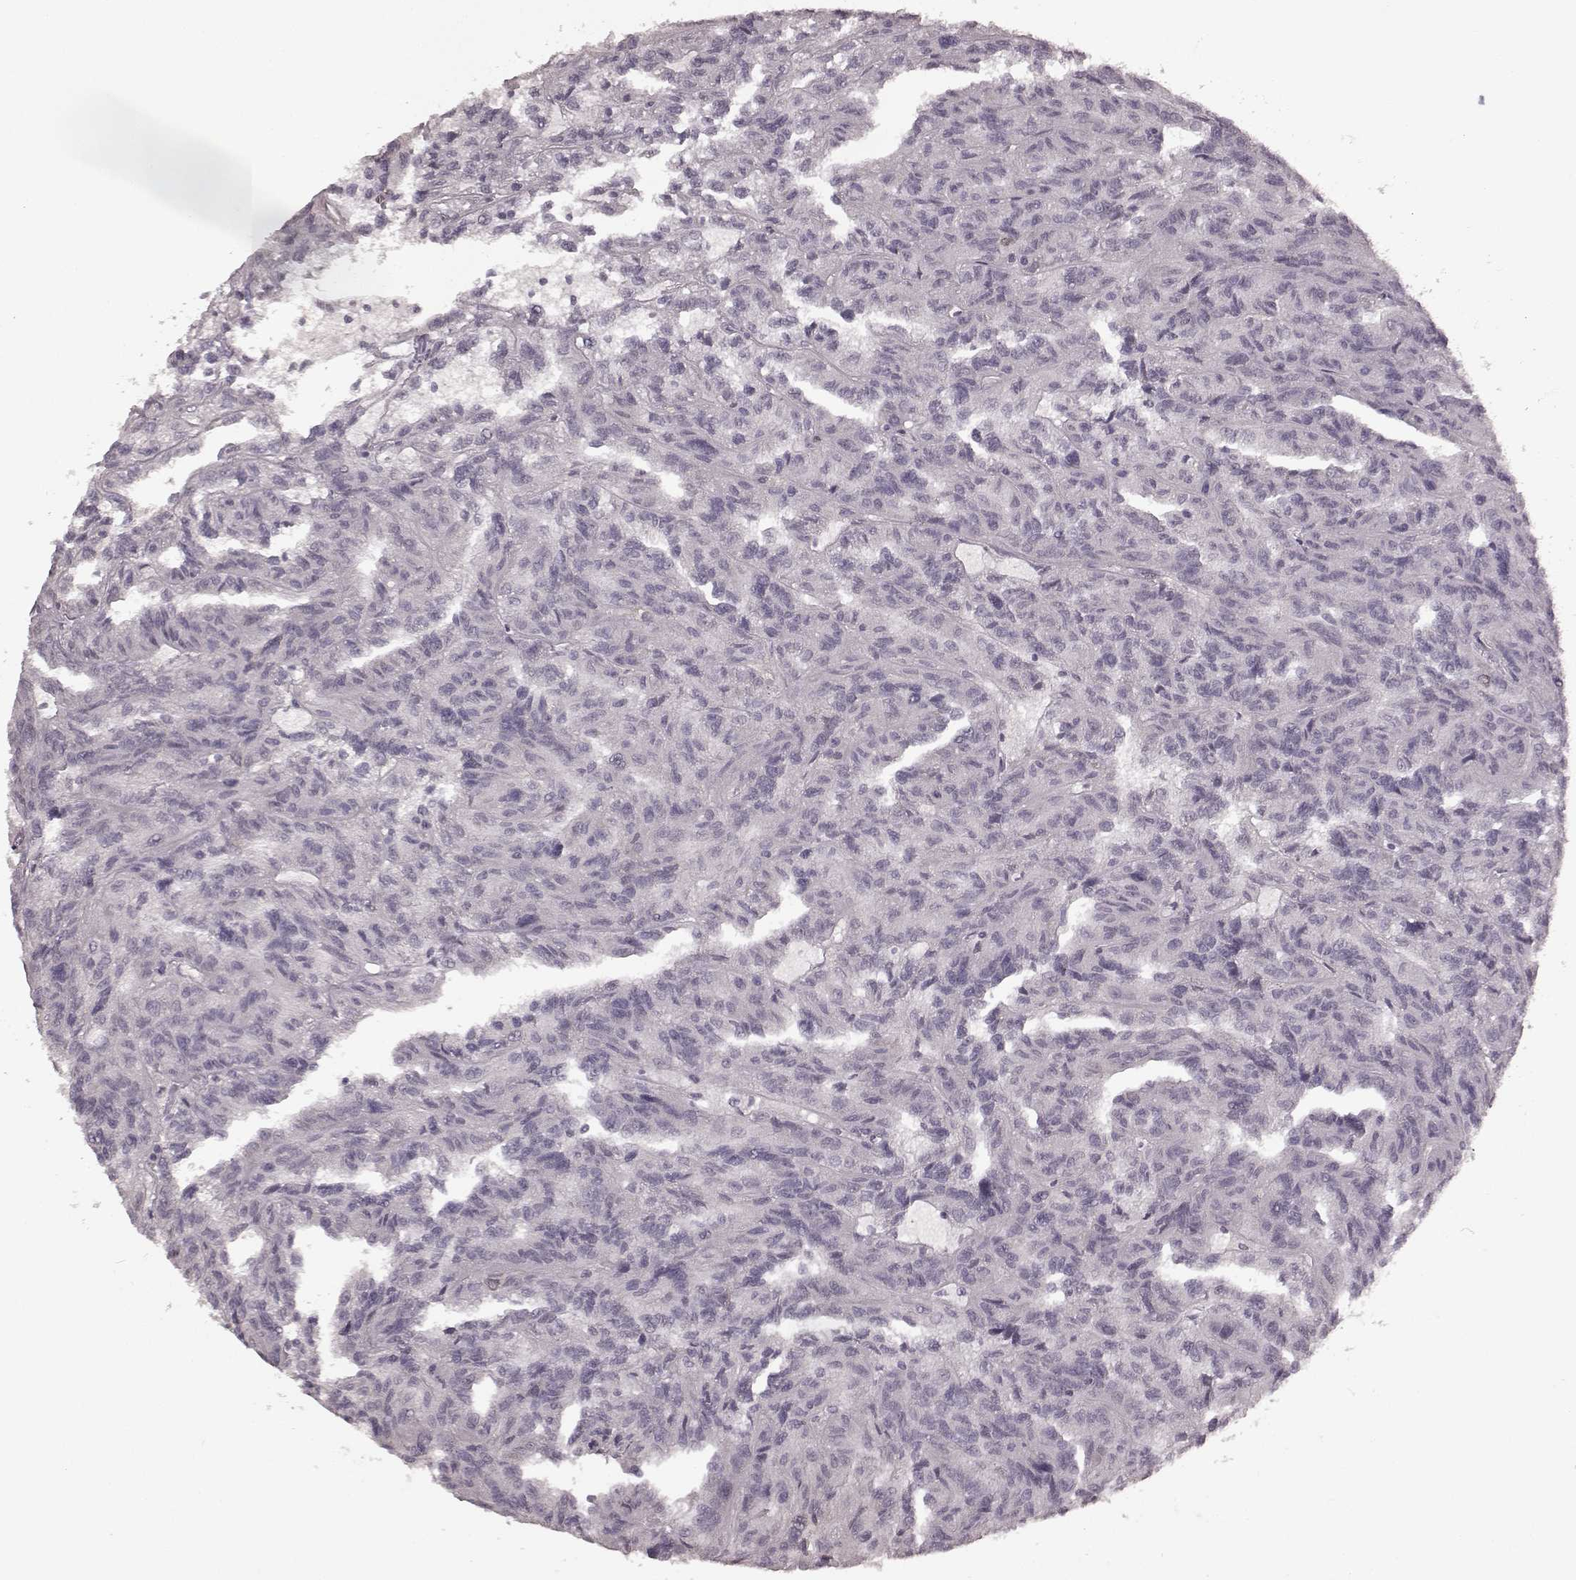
{"staining": {"intensity": "negative", "quantity": "none", "location": "none"}, "tissue": "renal cancer", "cell_type": "Tumor cells", "image_type": "cancer", "snomed": [{"axis": "morphology", "description": "Adenocarcinoma, NOS"}, {"axis": "topography", "description": "Kidney"}], "caption": "Adenocarcinoma (renal) was stained to show a protein in brown. There is no significant expression in tumor cells. (Stains: DAB (3,3'-diaminobenzidine) IHC with hematoxylin counter stain, Microscopy: brightfield microscopy at high magnification).", "gene": "CCNA2", "patient": {"sex": "male", "age": 79}}